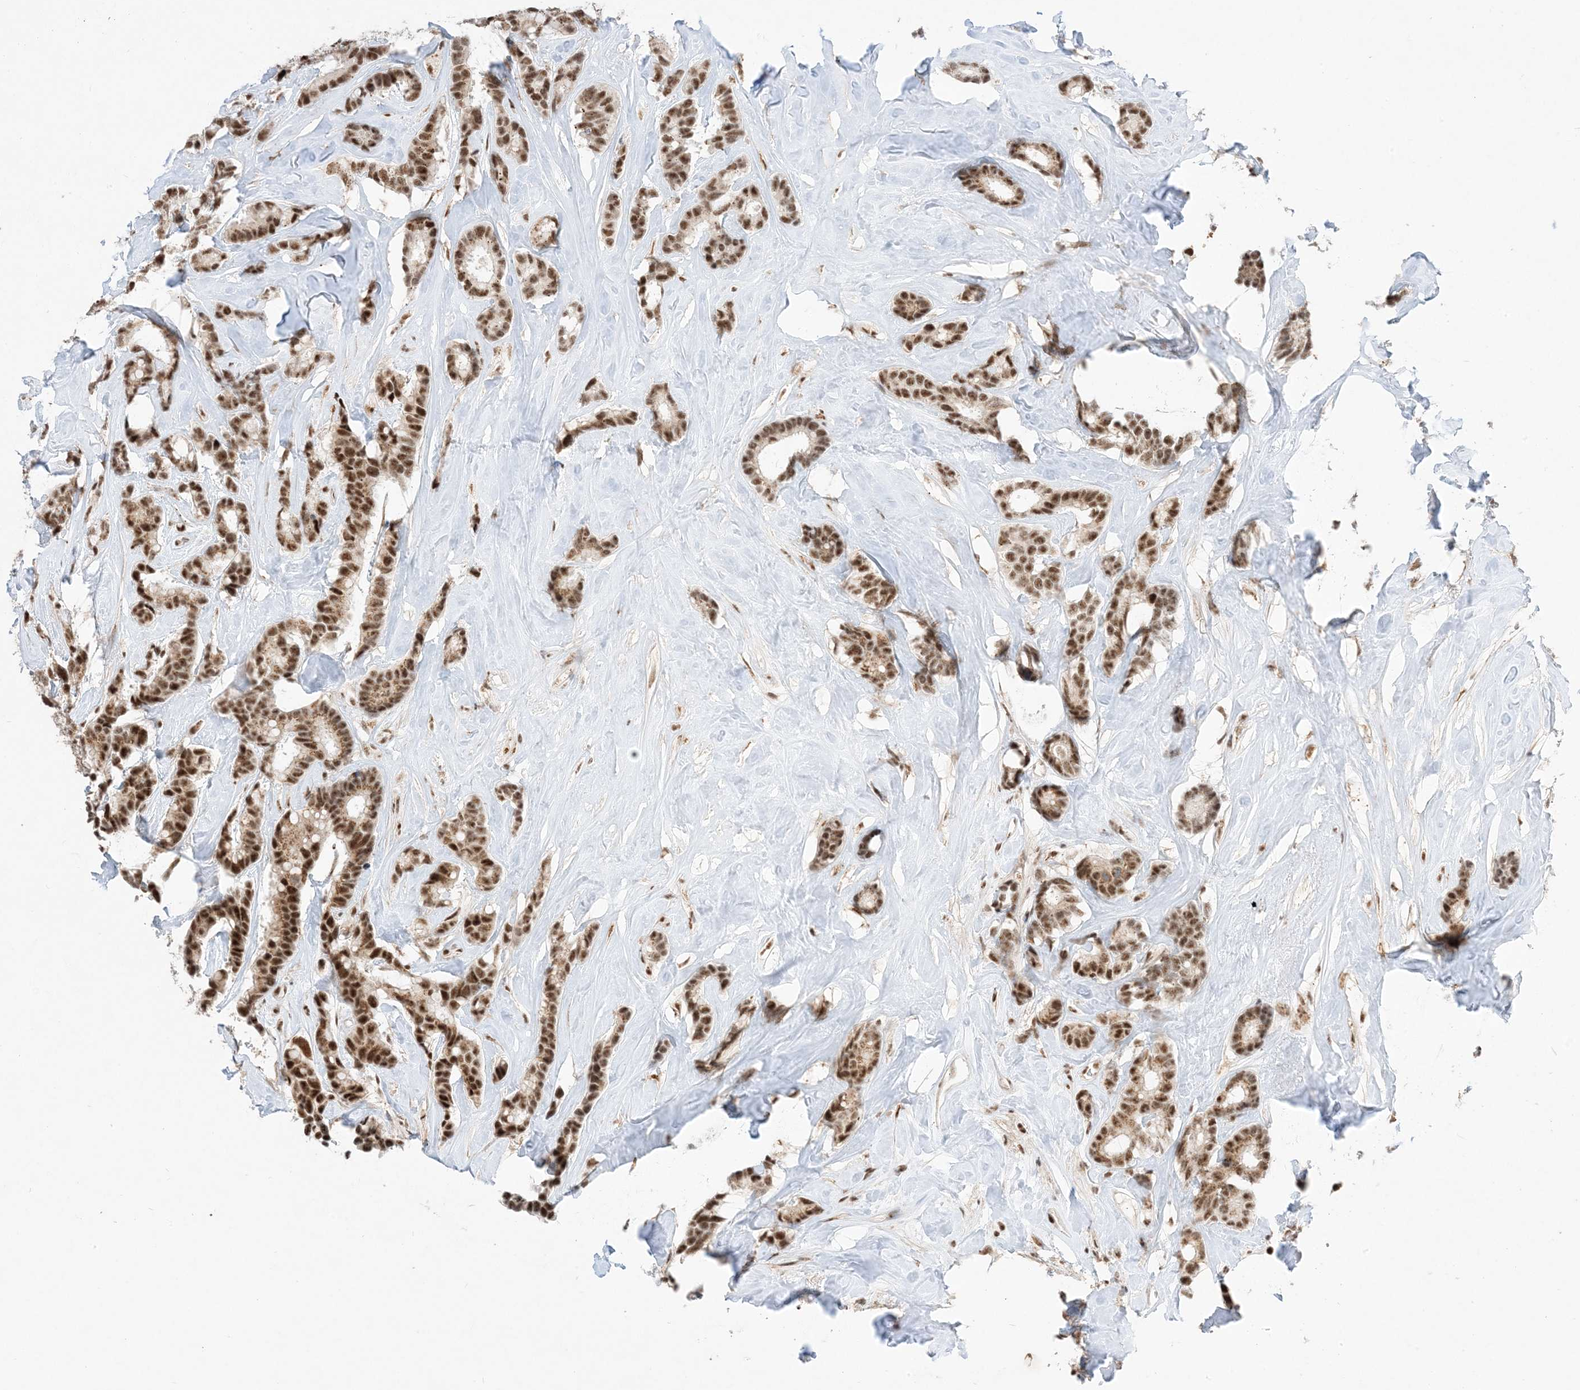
{"staining": {"intensity": "moderate", "quantity": ">75%", "location": "nuclear"}, "tissue": "breast cancer", "cell_type": "Tumor cells", "image_type": "cancer", "snomed": [{"axis": "morphology", "description": "Duct carcinoma"}, {"axis": "topography", "description": "Breast"}], "caption": "Immunohistochemical staining of intraductal carcinoma (breast) exhibits medium levels of moderate nuclear protein expression in approximately >75% of tumor cells.", "gene": "SF3A3", "patient": {"sex": "female", "age": 40}}